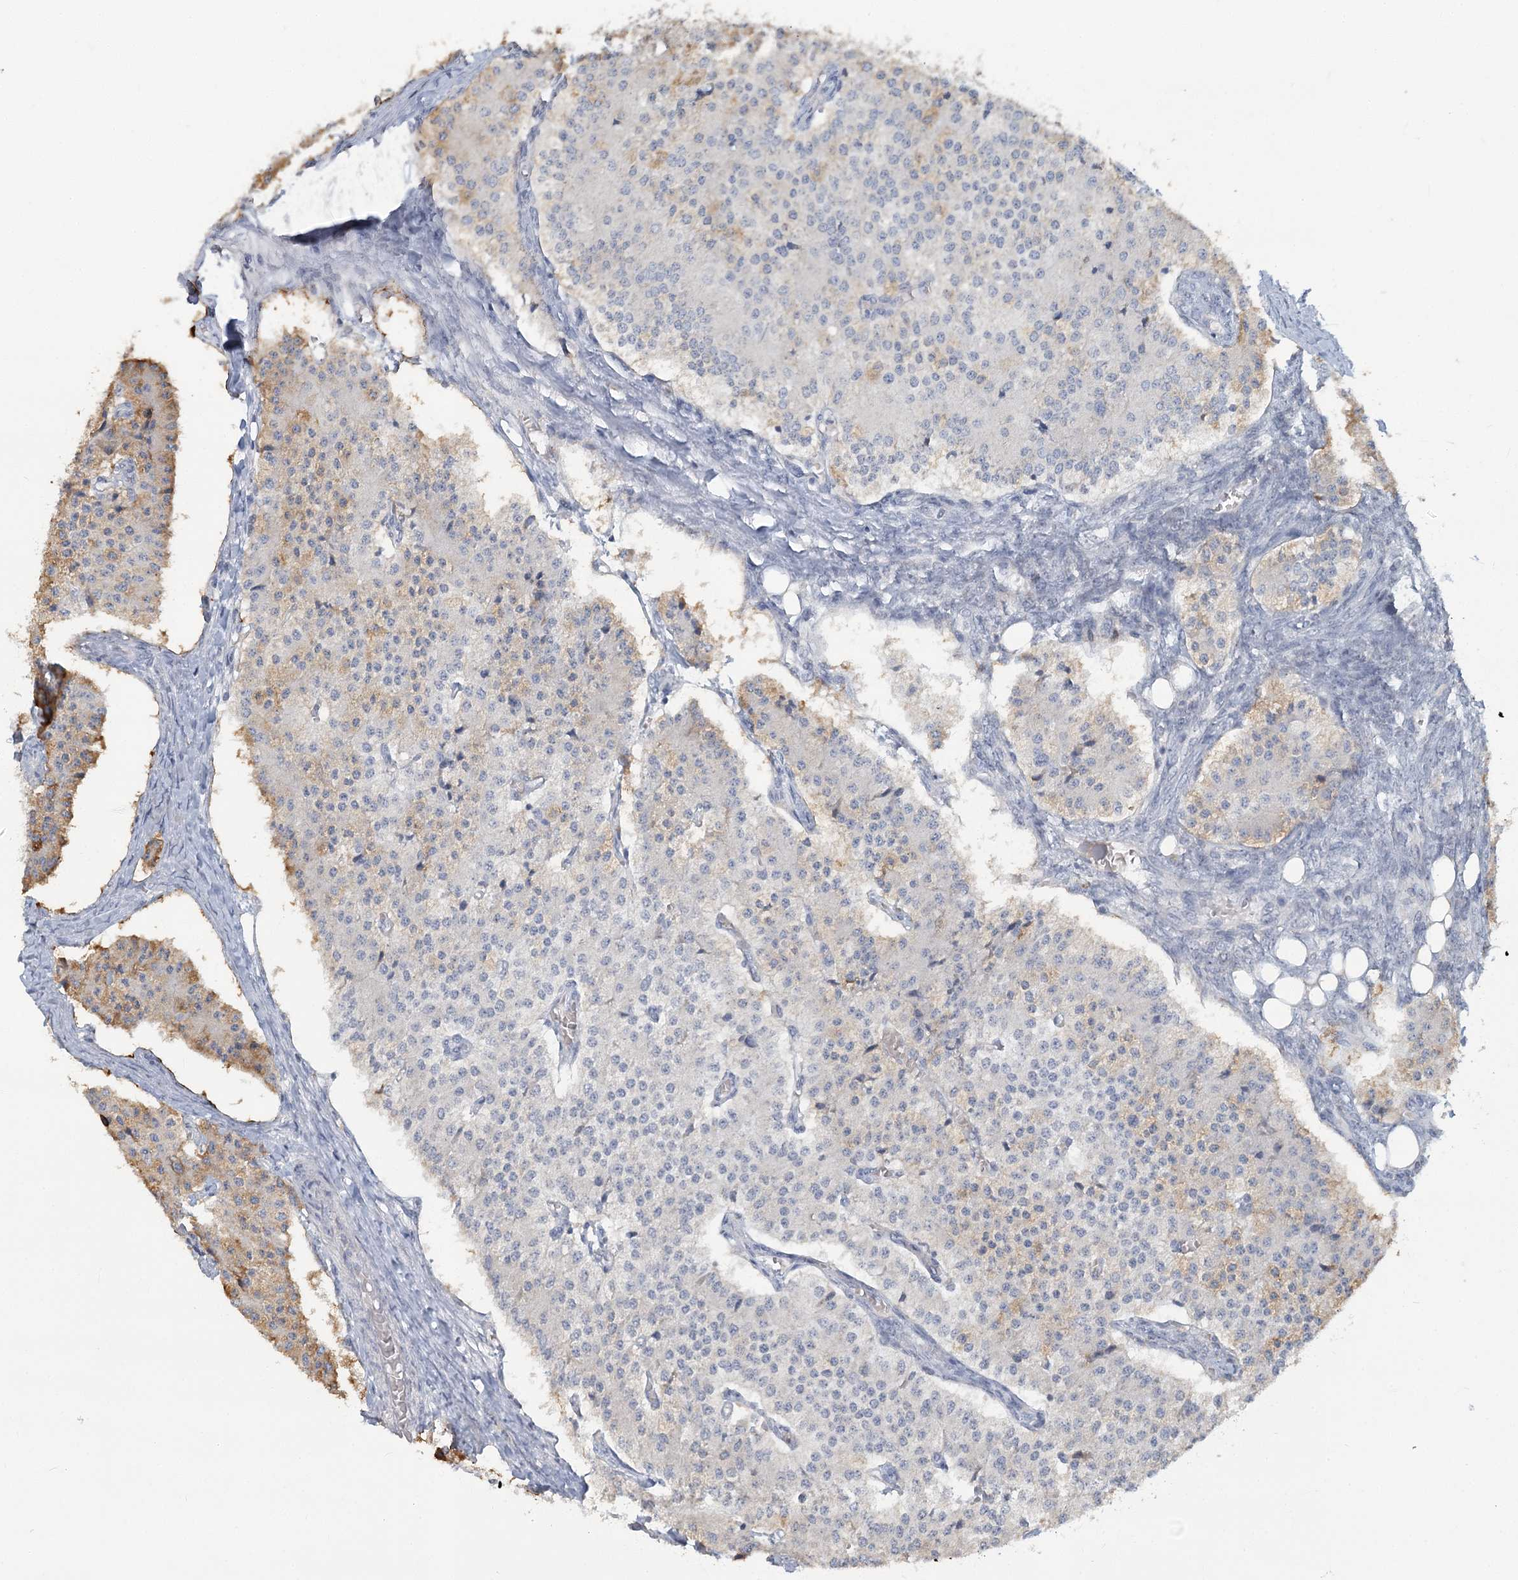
{"staining": {"intensity": "moderate", "quantity": "<25%", "location": "cytoplasmic/membranous"}, "tissue": "carcinoid", "cell_type": "Tumor cells", "image_type": "cancer", "snomed": [{"axis": "morphology", "description": "Carcinoid, malignant, NOS"}, {"axis": "topography", "description": "Colon"}], "caption": "IHC of human carcinoid displays low levels of moderate cytoplasmic/membranous positivity in about <25% of tumor cells. (DAB IHC with brightfield microscopy, high magnification).", "gene": "SLC9A3", "patient": {"sex": "female", "age": 52}}